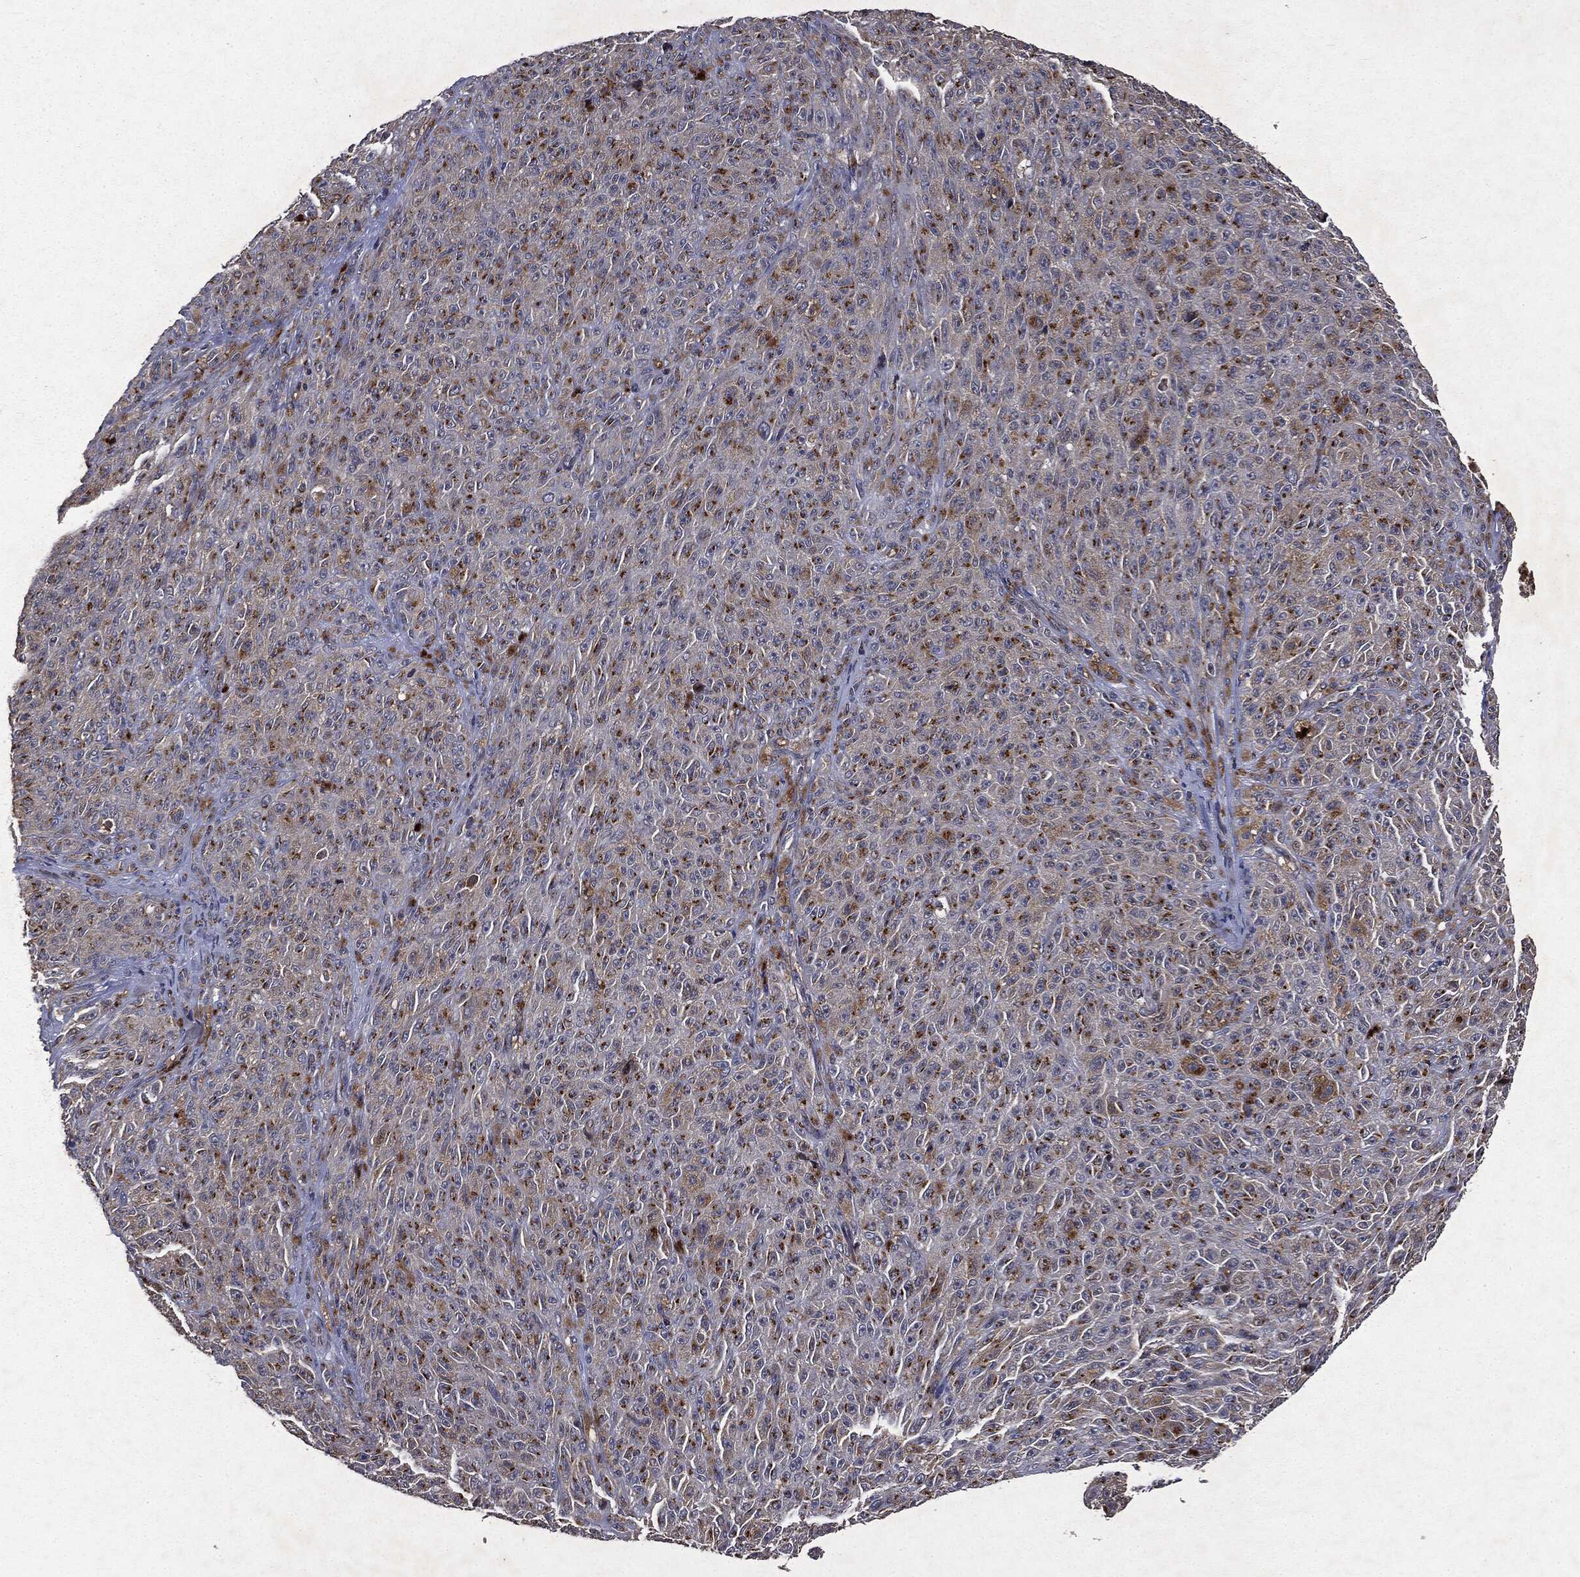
{"staining": {"intensity": "strong", "quantity": ">75%", "location": "cytoplasmic/membranous"}, "tissue": "melanoma", "cell_type": "Tumor cells", "image_type": "cancer", "snomed": [{"axis": "morphology", "description": "Malignant melanoma, NOS"}, {"axis": "topography", "description": "Skin"}], "caption": "Strong cytoplasmic/membranous positivity for a protein is seen in approximately >75% of tumor cells of melanoma using immunohistochemistry.", "gene": "PLPPR2", "patient": {"sex": "female", "age": 82}}